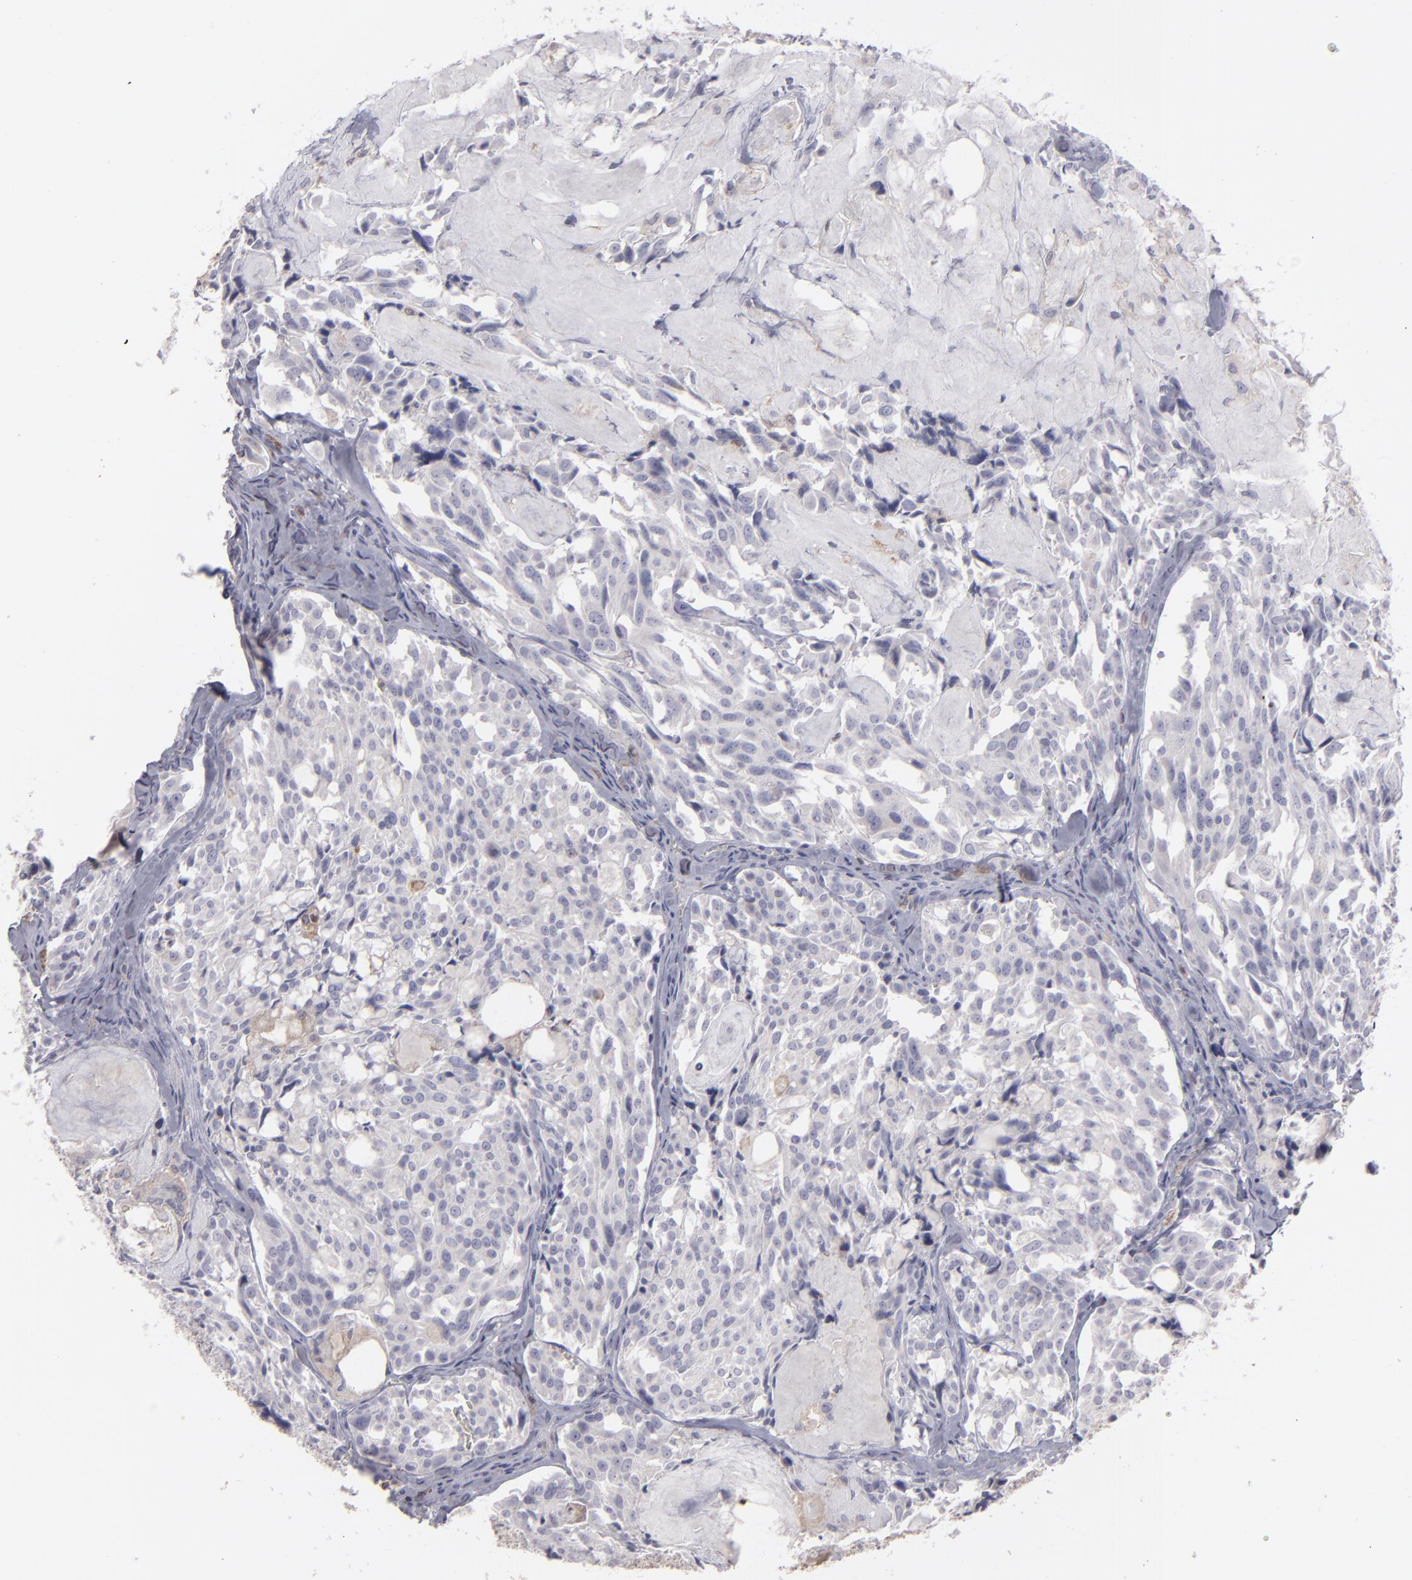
{"staining": {"intensity": "weak", "quantity": "<25%", "location": "cytoplasmic/membranous"}, "tissue": "thyroid cancer", "cell_type": "Tumor cells", "image_type": "cancer", "snomed": [{"axis": "morphology", "description": "Carcinoma, NOS"}, {"axis": "morphology", "description": "Carcinoid, malignant, NOS"}, {"axis": "topography", "description": "Thyroid gland"}], "caption": "This is a photomicrograph of immunohistochemistry staining of thyroid malignant carcinoid, which shows no staining in tumor cells.", "gene": "SEMA3G", "patient": {"sex": "male", "age": 33}}